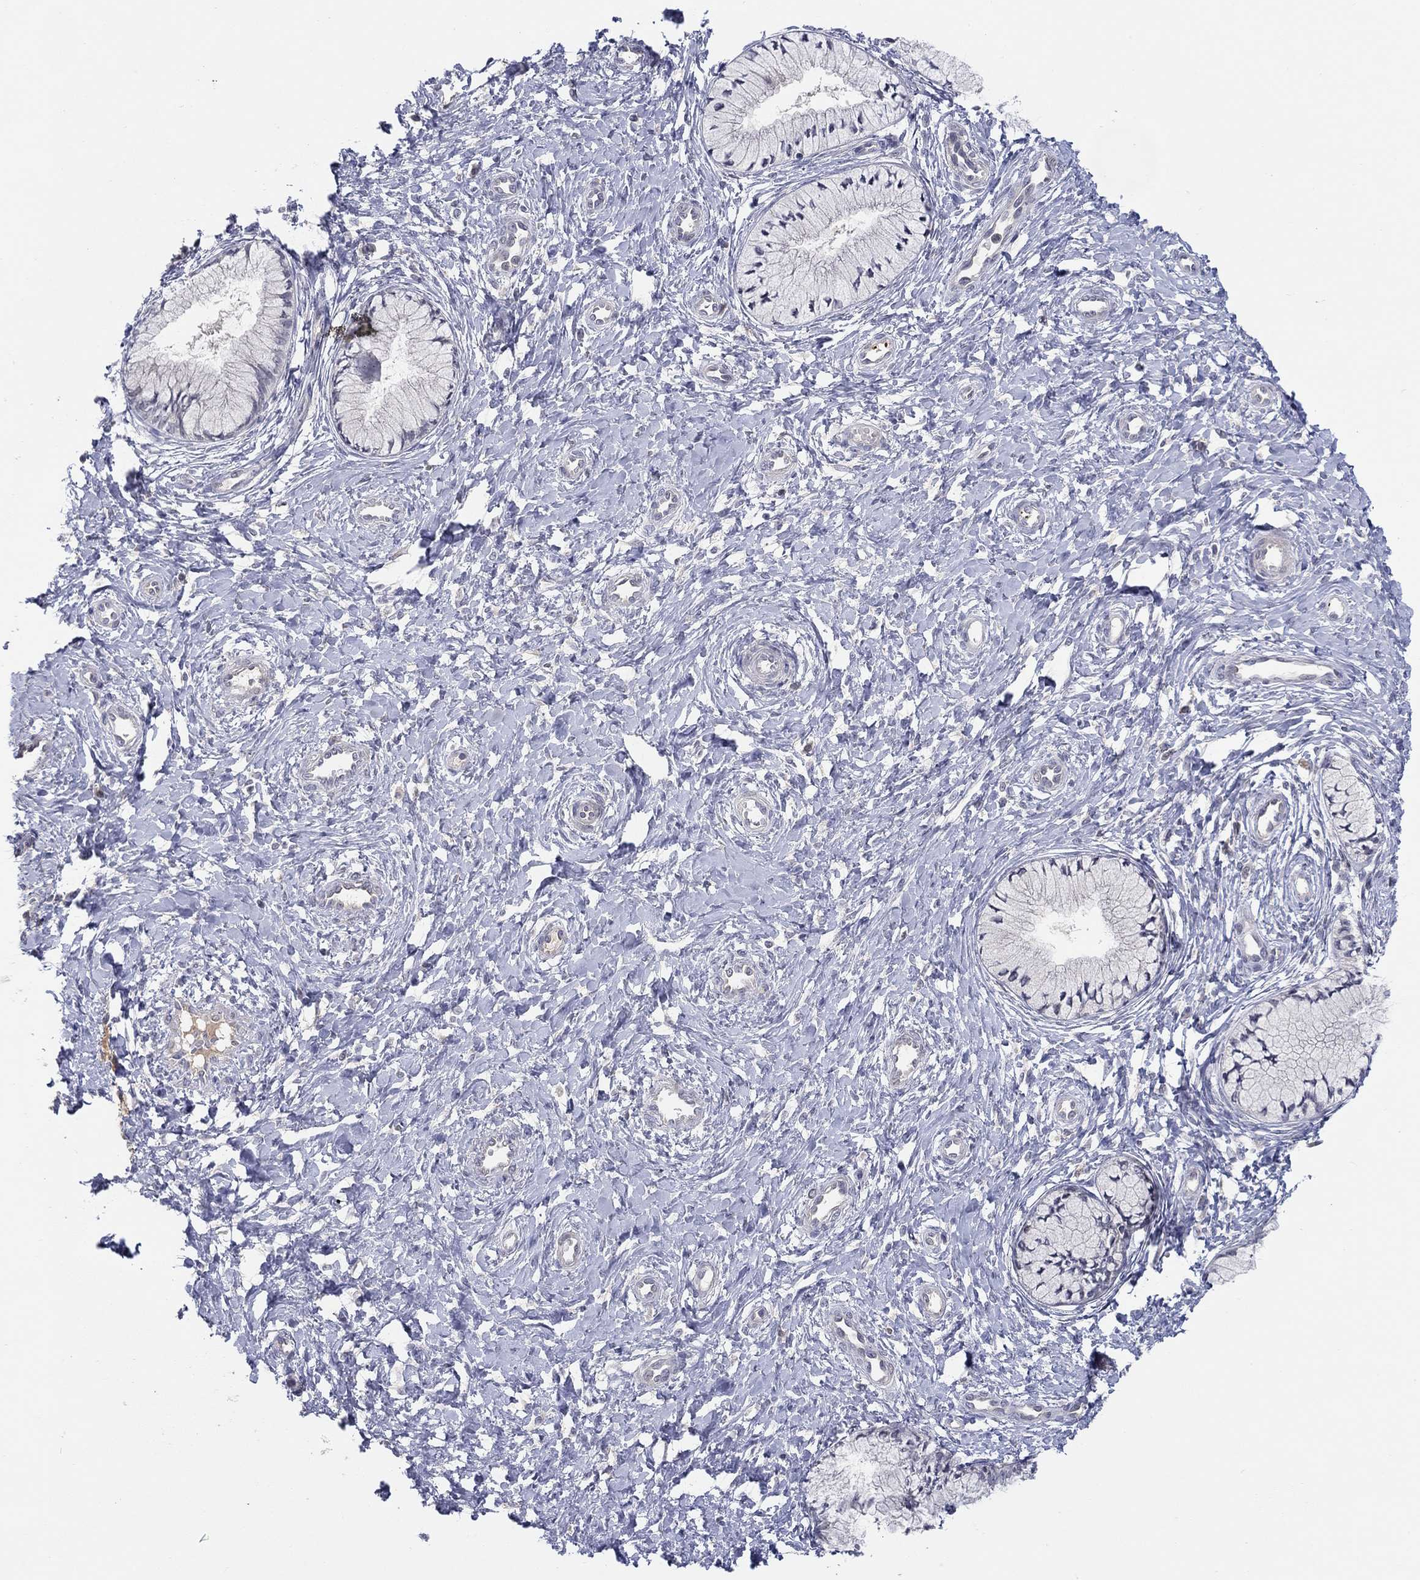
{"staining": {"intensity": "negative", "quantity": "none", "location": "none"}, "tissue": "cervix", "cell_type": "Glandular cells", "image_type": "normal", "snomed": [{"axis": "morphology", "description": "Normal tissue, NOS"}, {"axis": "topography", "description": "Cervix"}], "caption": "Glandular cells show no significant protein positivity in unremarkable cervix. (DAB (3,3'-diaminobenzidine) immunohistochemistry with hematoxylin counter stain).", "gene": "ALOX12", "patient": {"sex": "female", "age": 37}}